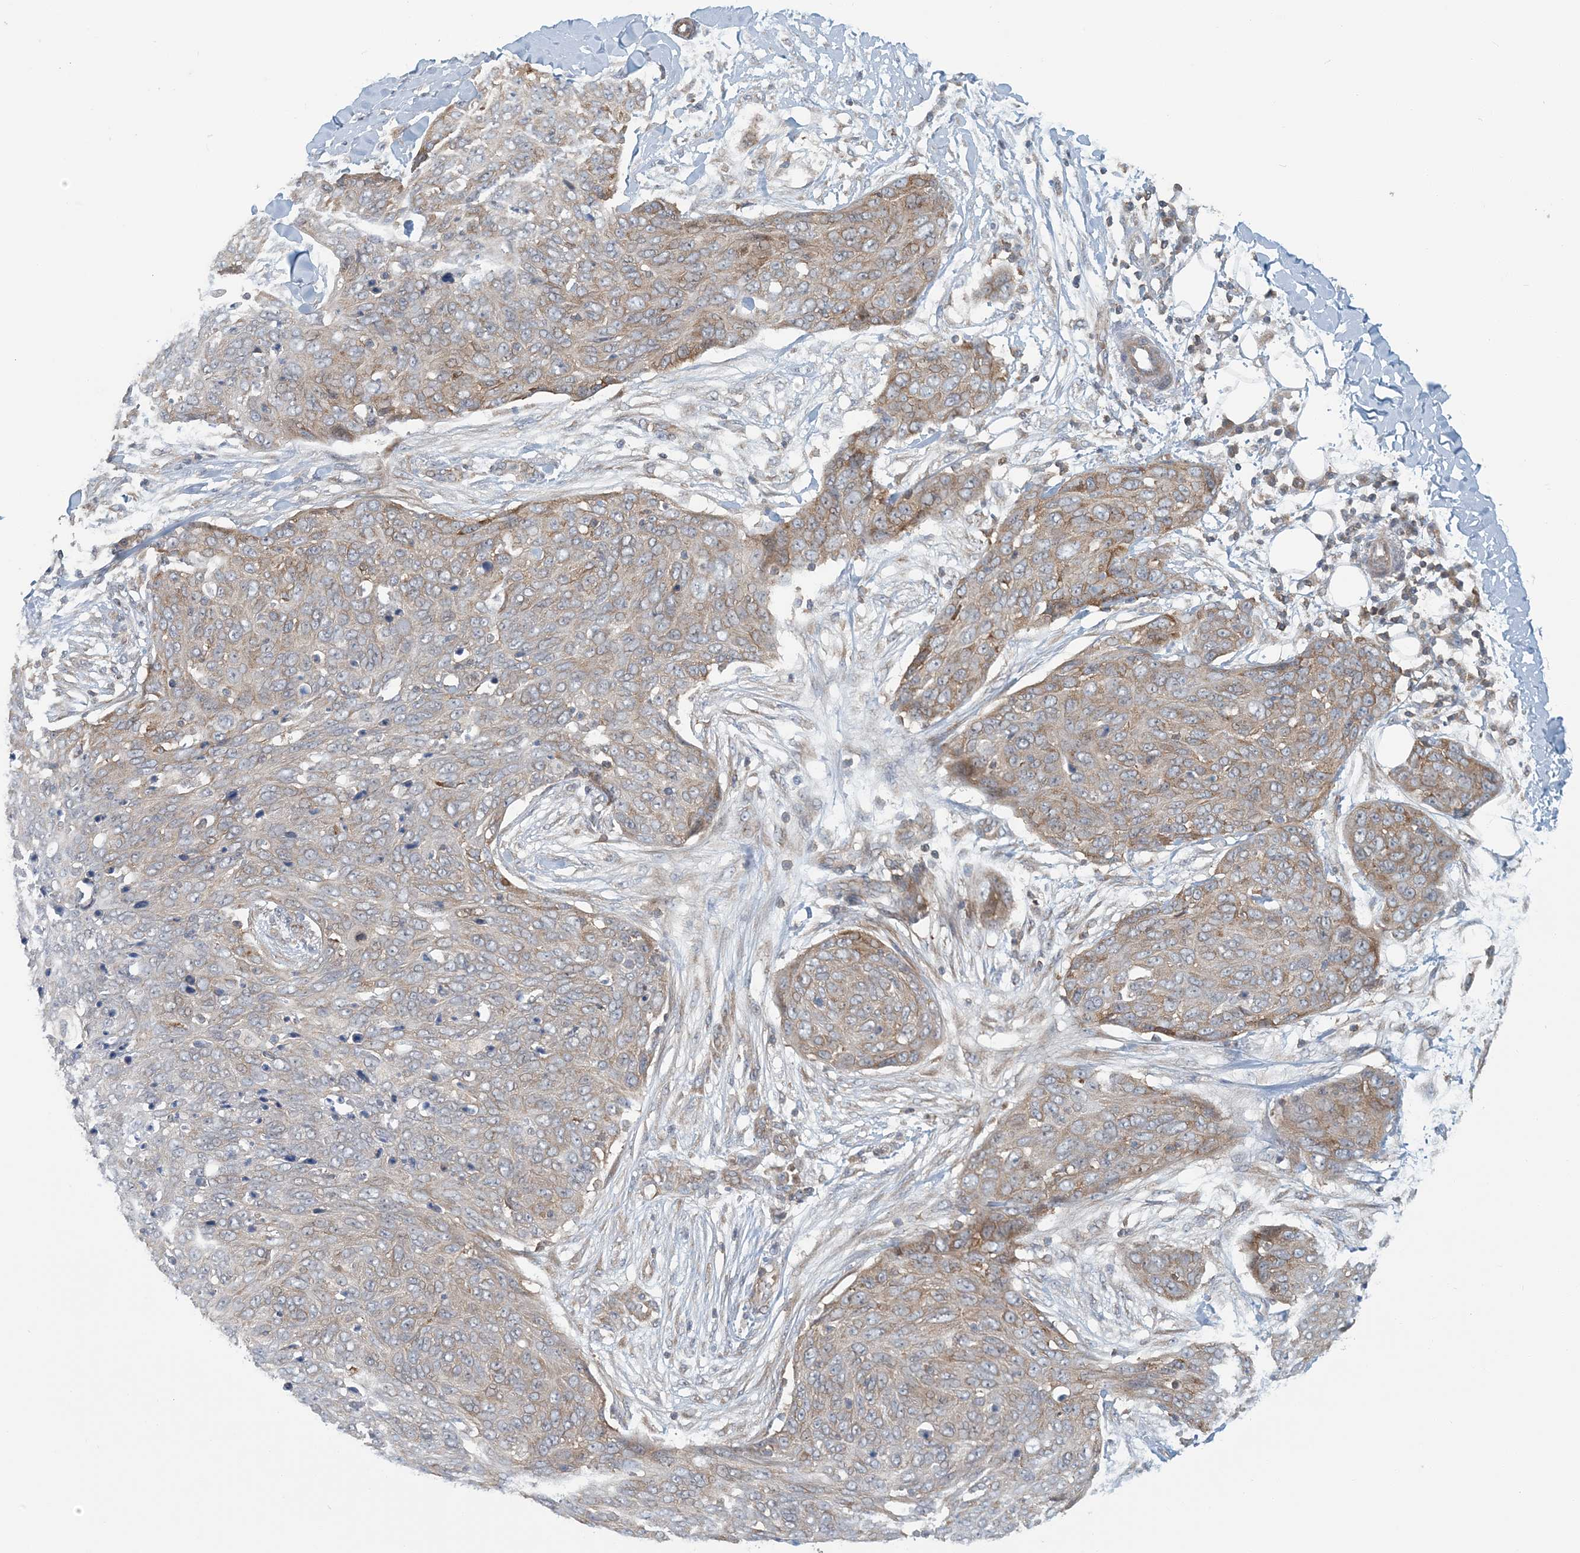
{"staining": {"intensity": "weak", "quantity": "25%-75%", "location": "cytoplasmic/membranous"}, "tissue": "skin cancer", "cell_type": "Tumor cells", "image_type": "cancer", "snomed": [{"axis": "morphology", "description": "Squamous cell carcinoma in situ, NOS"}, {"axis": "morphology", "description": "Squamous cell carcinoma, NOS"}, {"axis": "topography", "description": "Skin"}], "caption": "Protein staining reveals weak cytoplasmic/membranous staining in approximately 25%-75% of tumor cells in squamous cell carcinoma in situ (skin).", "gene": "ATP13A2", "patient": {"sex": "male", "age": 93}}